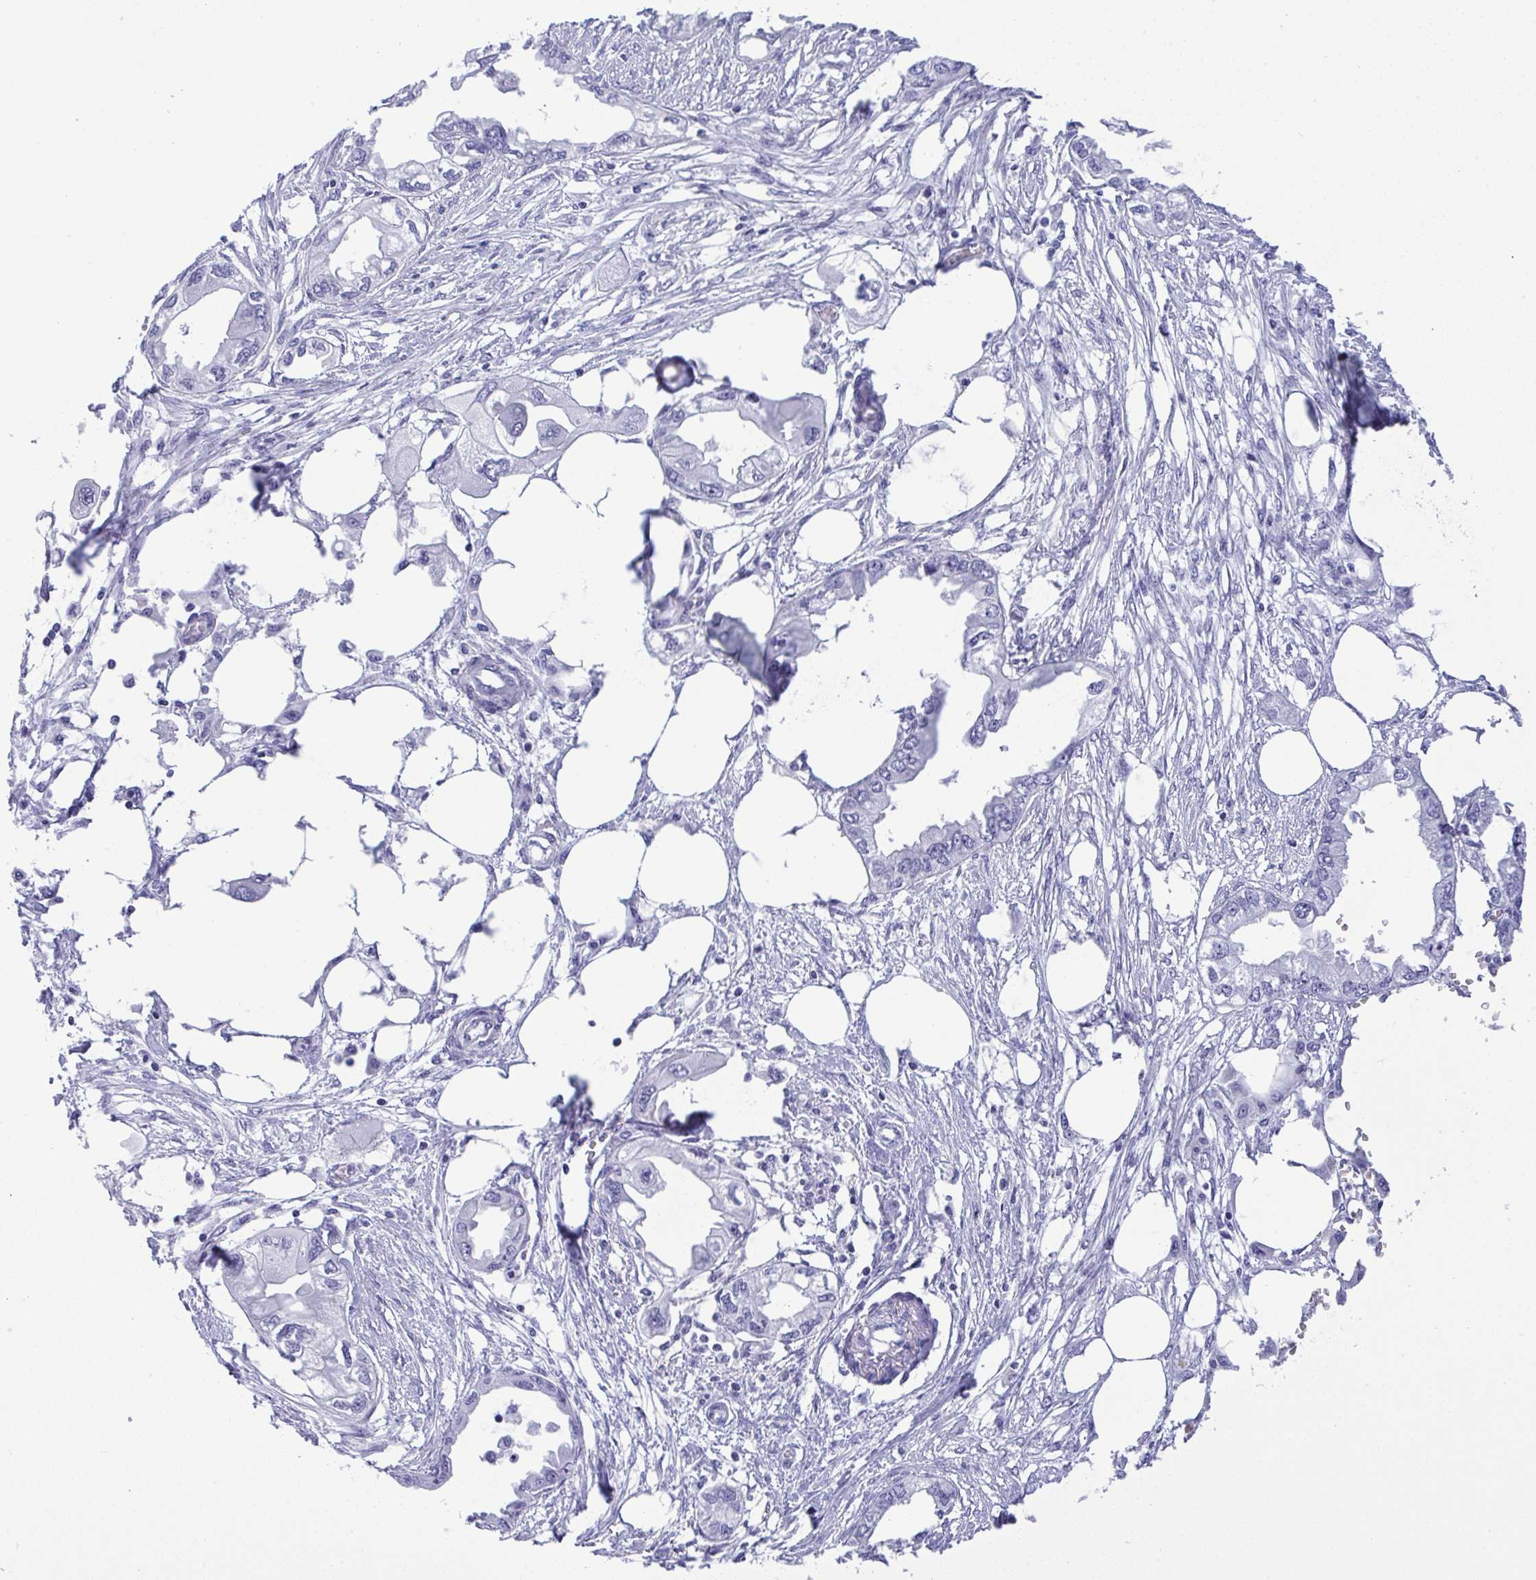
{"staining": {"intensity": "negative", "quantity": "none", "location": "none"}, "tissue": "endometrial cancer", "cell_type": "Tumor cells", "image_type": "cancer", "snomed": [{"axis": "morphology", "description": "Adenocarcinoma, NOS"}, {"axis": "morphology", "description": "Adenocarcinoma, metastatic, NOS"}, {"axis": "topography", "description": "Adipose tissue"}, {"axis": "topography", "description": "Endometrium"}], "caption": "There is no significant expression in tumor cells of endometrial metastatic adenocarcinoma. Brightfield microscopy of immunohistochemistry (IHC) stained with DAB (3,3'-diaminobenzidine) (brown) and hematoxylin (blue), captured at high magnification.", "gene": "YBX2", "patient": {"sex": "female", "age": 67}}